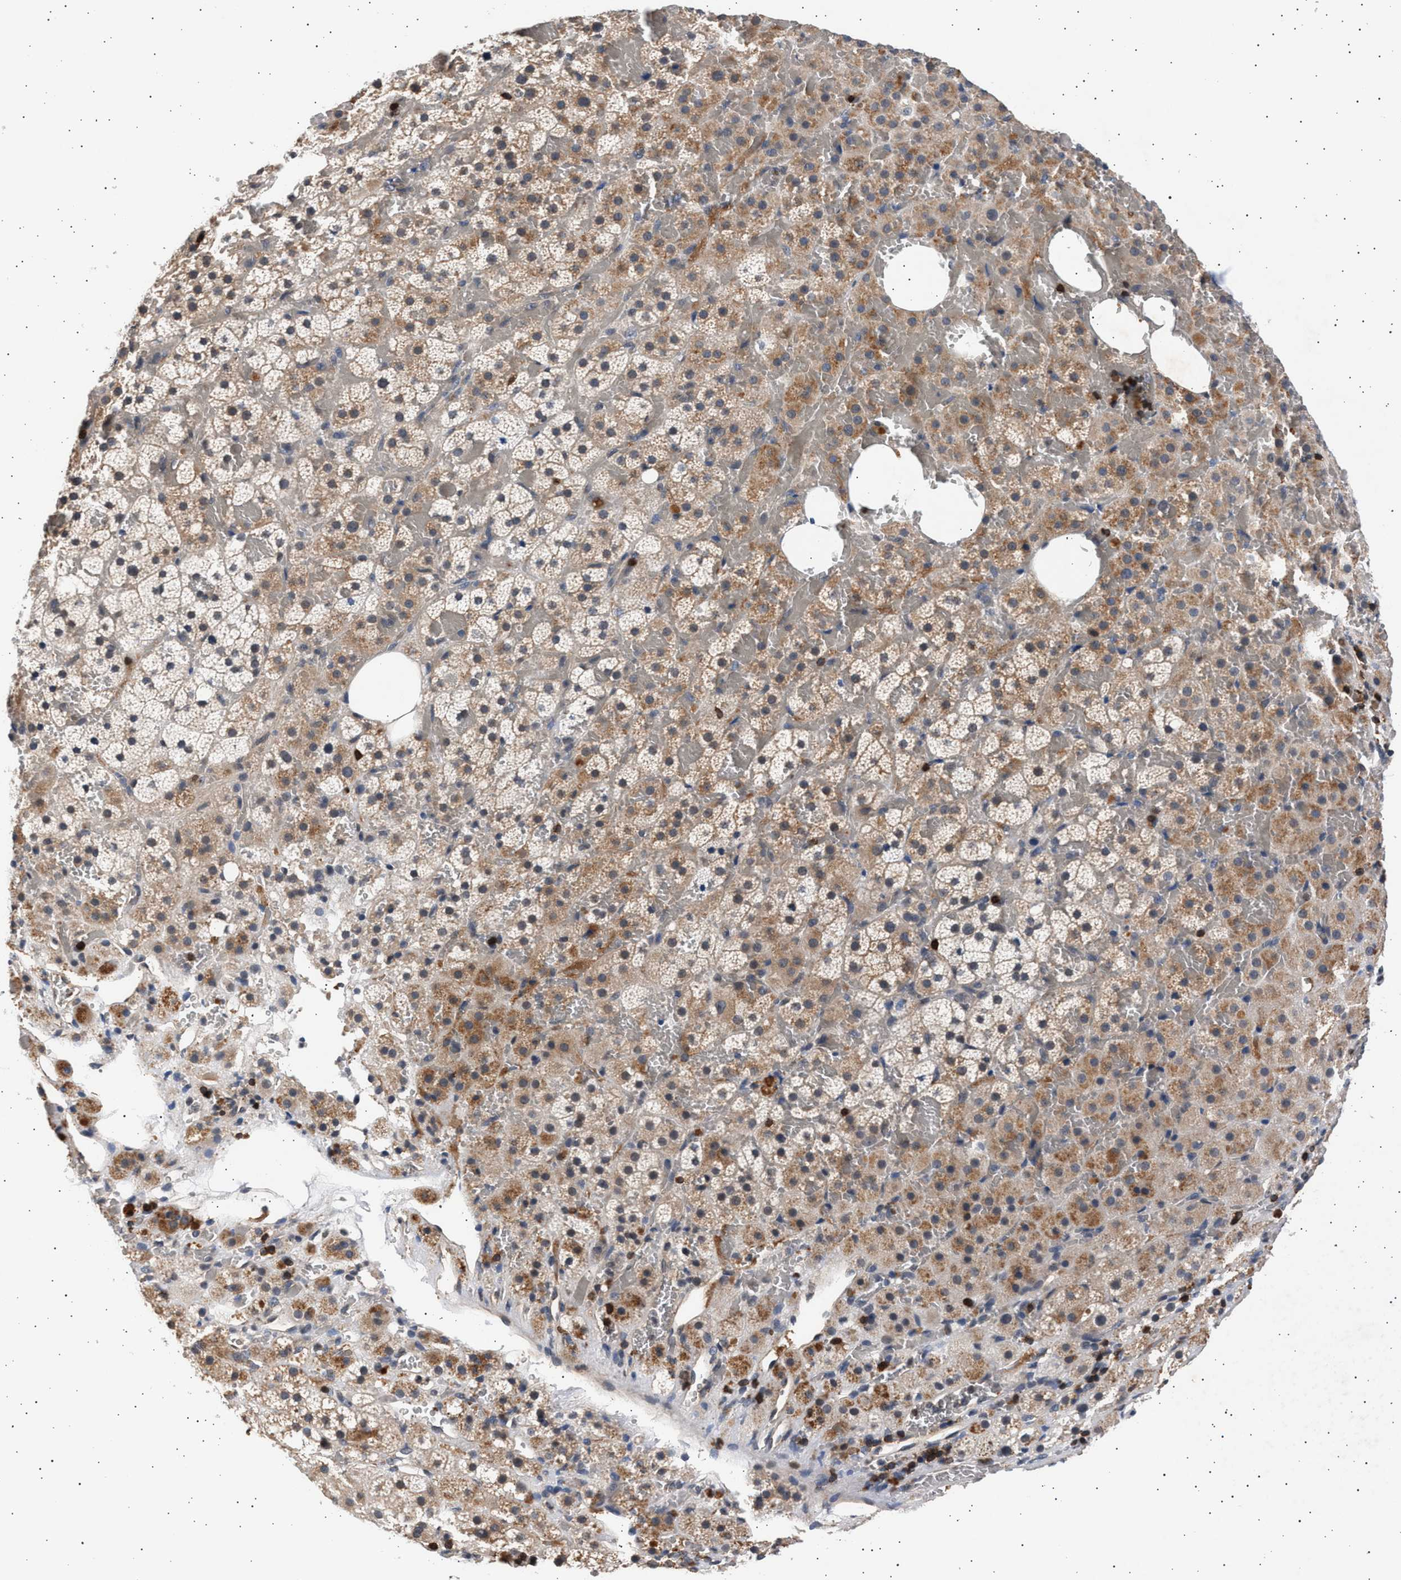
{"staining": {"intensity": "weak", "quantity": ">75%", "location": "cytoplasmic/membranous"}, "tissue": "adrenal gland", "cell_type": "Glandular cells", "image_type": "normal", "snomed": [{"axis": "morphology", "description": "Normal tissue, NOS"}, {"axis": "topography", "description": "Adrenal gland"}], "caption": "Immunohistochemical staining of normal human adrenal gland reveals low levels of weak cytoplasmic/membranous positivity in about >75% of glandular cells. (DAB = brown stain, brightfield microscopy at high magnification).", "gene": "GRAP2", "patient": {"sex": "female", "age": 59}}